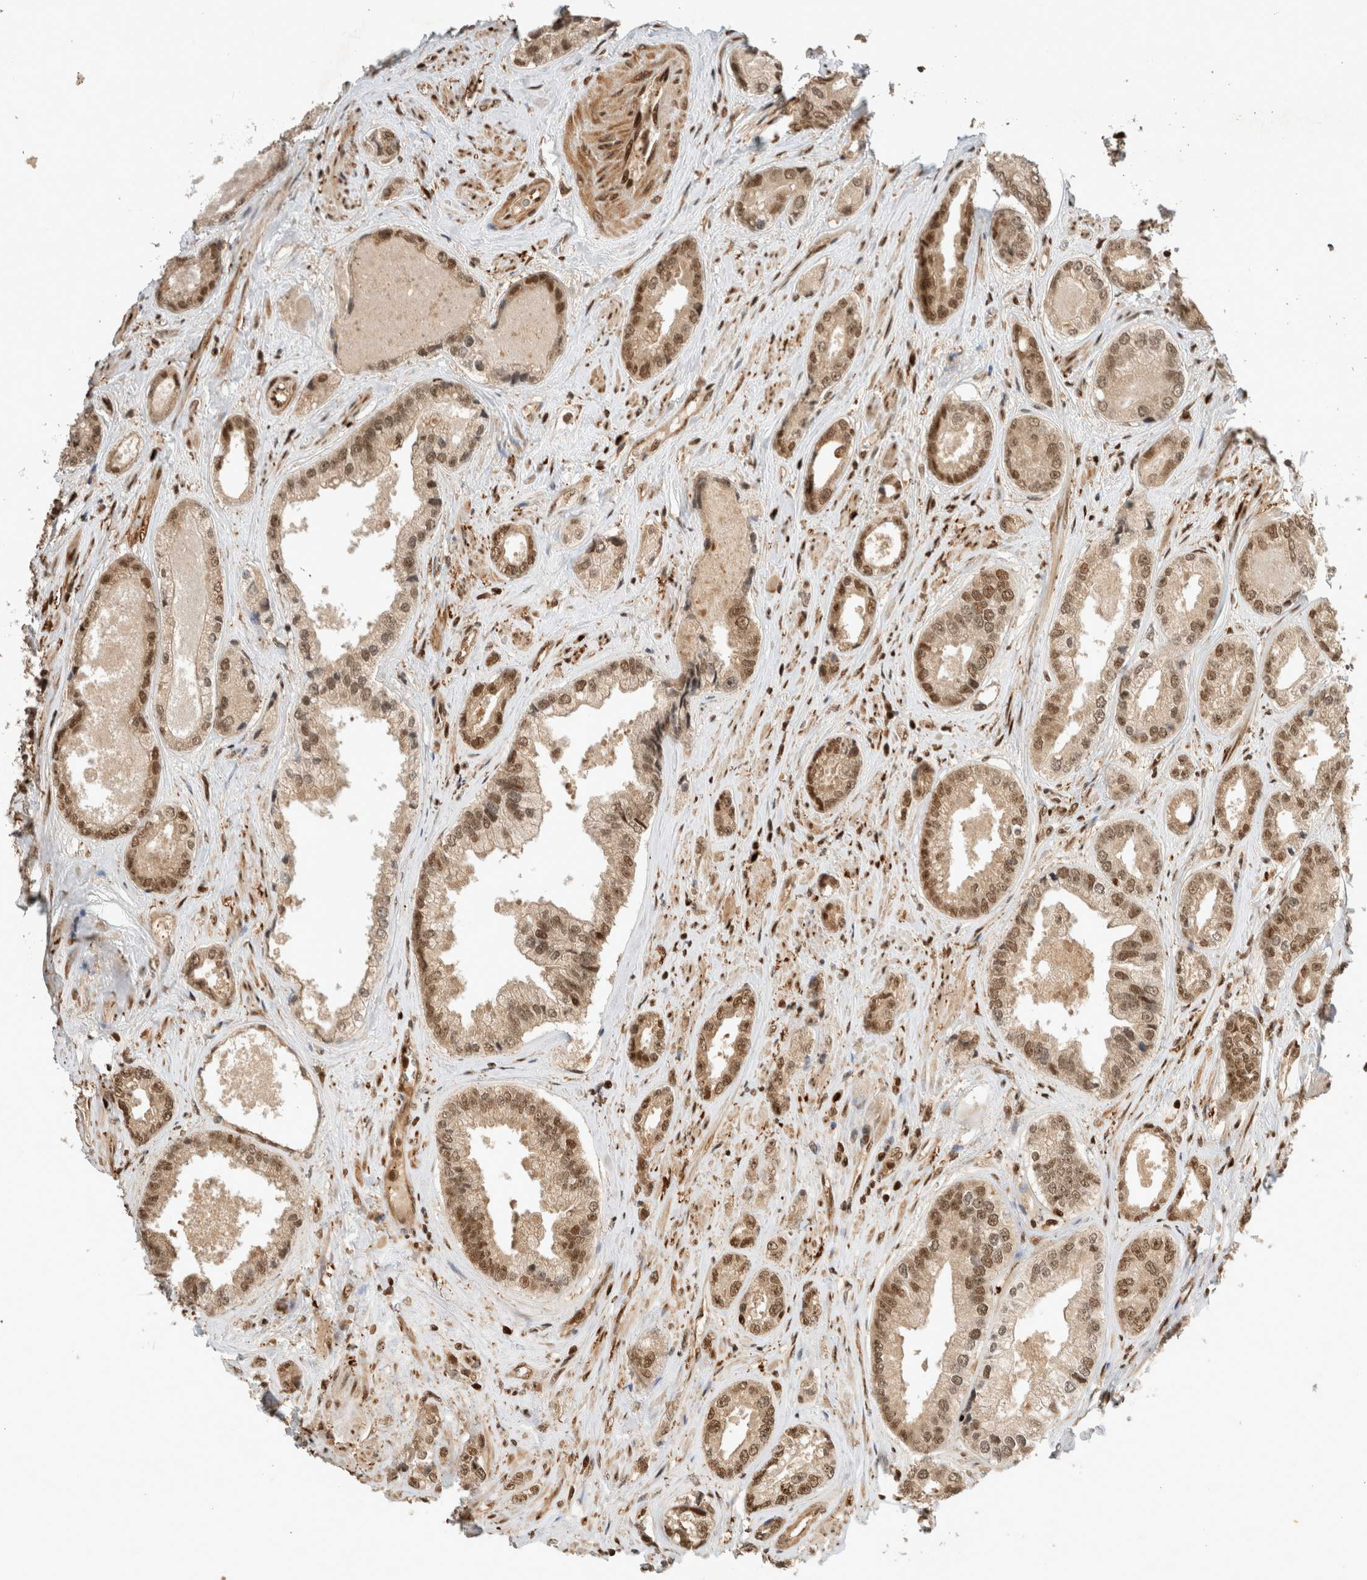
{"staining": {"intensity": "moderate", "quantity": ">75%", "location": "cytoplasmic/membranous,nuclear"}, "tissue": "prostate cancer", "cell_type": "Tumor cells", "image_type": "cancer", "snomed": [{"axis": "morphology", "description": "Adenocarcinoma, High grade"}, {"axis": "topography", "description": "Prostate"}], "caption": "A high-resolution micrograph shows immunohistochemistry (IHC) staining of prostate high-grade adenocarcinoma, which exhibits moderate cytoplasmic/membranous and nuclear positivity in approximately >75% of tumor cells.", "gene": "SNRNP40", "patient": {"sex": "male", "age": 61}}